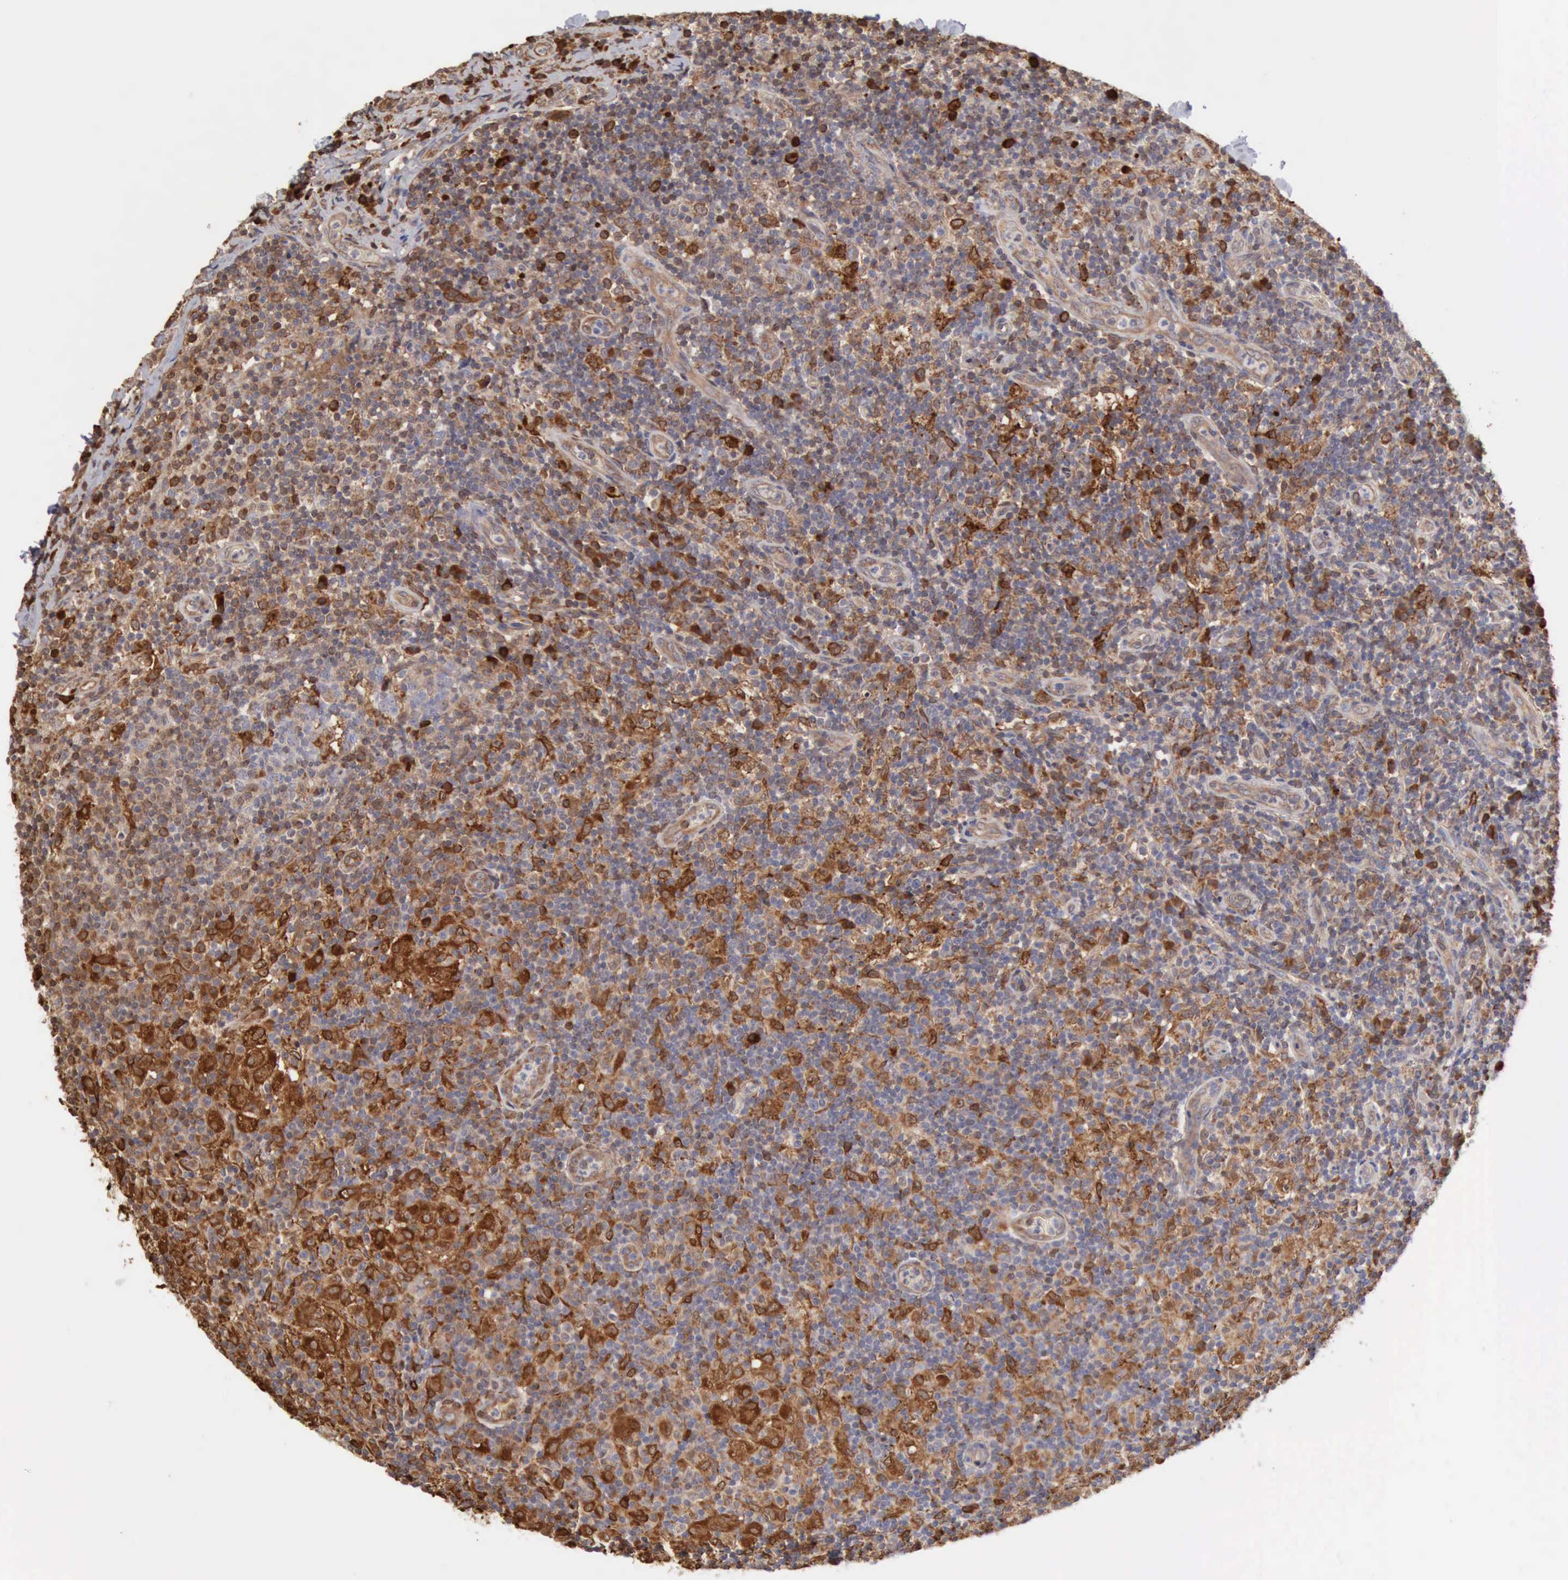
{"staining": {"intensity": "weak", "quantity": "25%-75%", "location": "cytoplasmic/membranous"}, "tissue": "lymph node", "cell_type": "Germinal center cells", "image_type": "normal", "snomed": [{"axis": "morphology", "description": "Normal tissue, NOS"}, {"axis": "morphology", "description": "Inflammation, NOS"}, {"axis": "topography", "description": "Lymph node"}], "caption": "Germinal center cells display weak cytoplasmic/membranous positivity in approximately 25%-75% of cells in unremarkable lymph node. Immunohistochemistry (ihc) stains the protein in brown and the nuclei are stained blue.", "gene": "APOL2", "patient": {"sex": "male", "age": 46}}